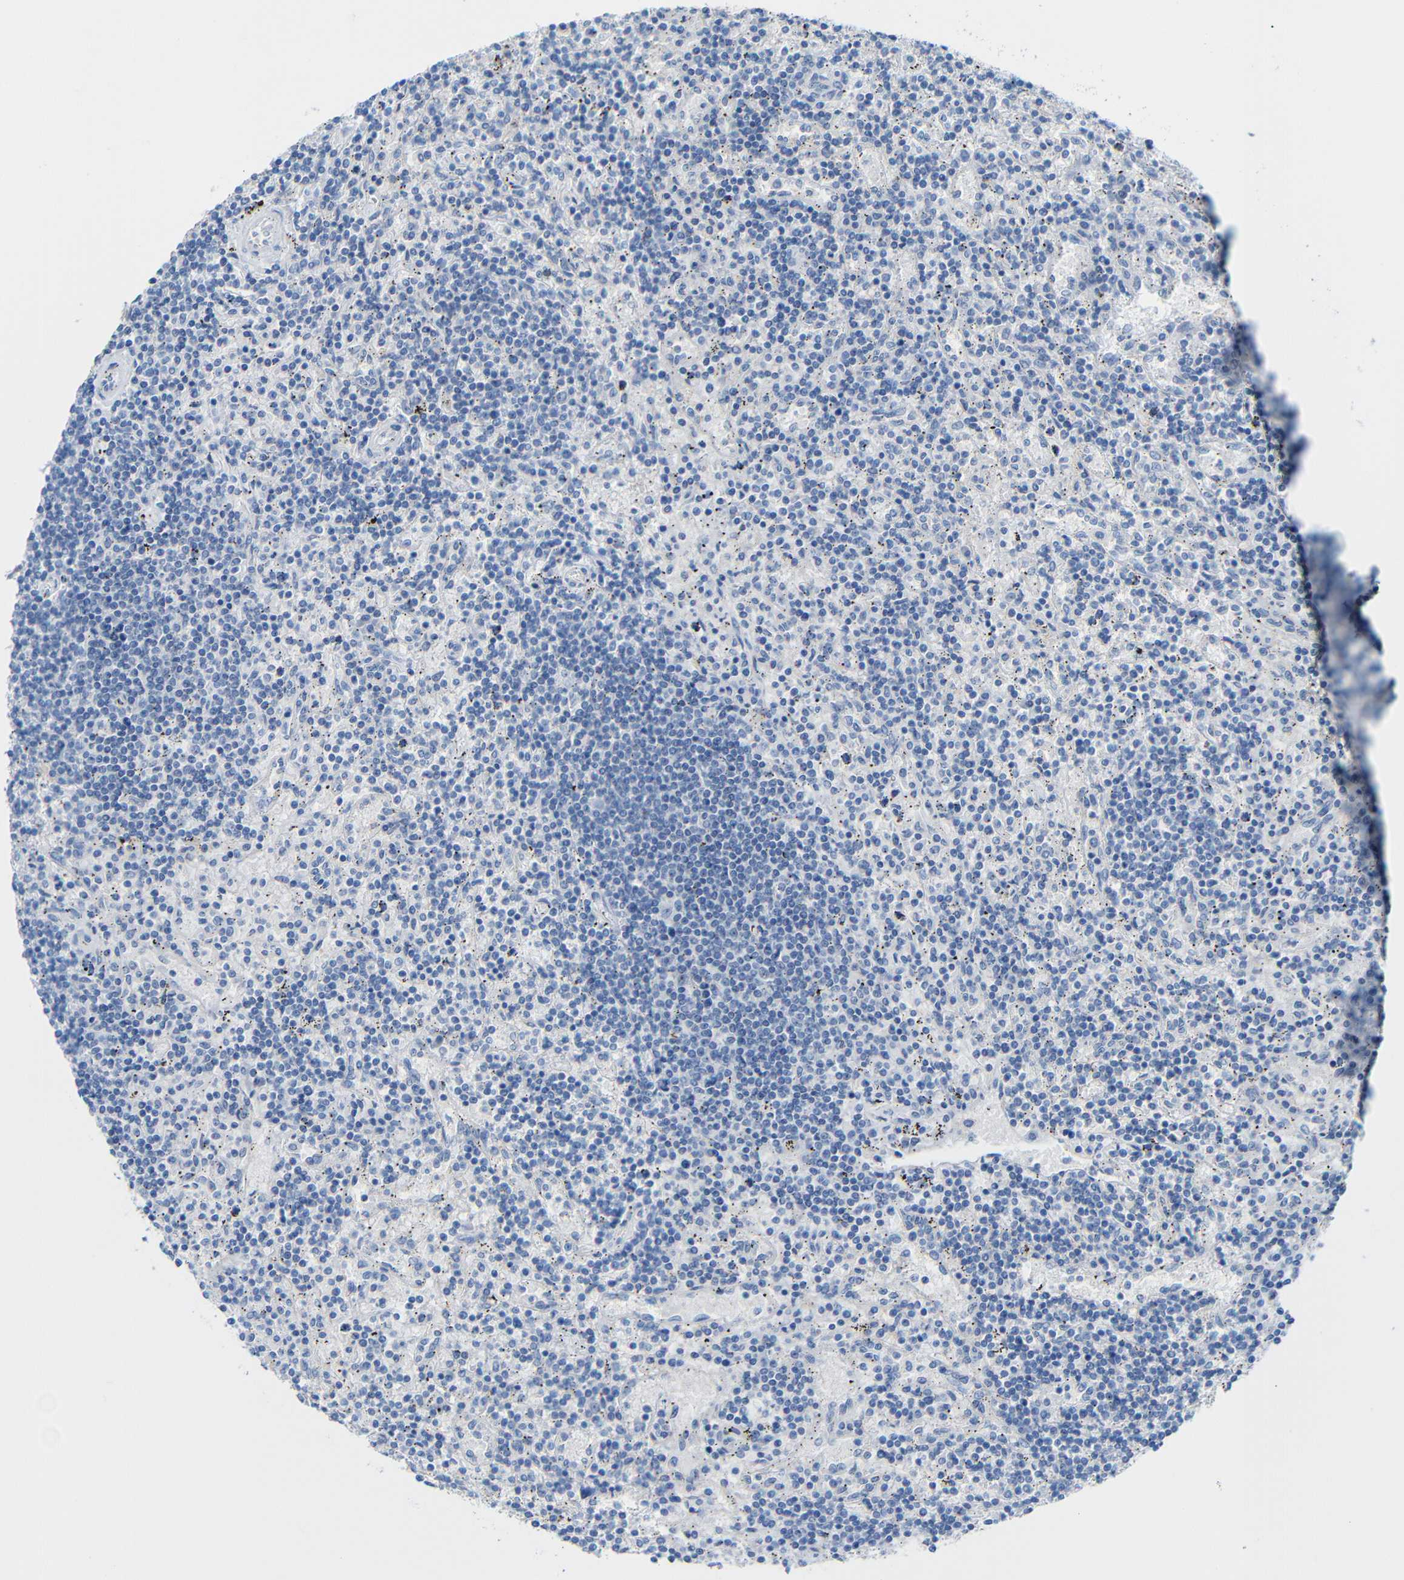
{"staining": {"intensity": "negative", "quantity": "none", "location": "none"}, "tissue": "lymphoma", "cell_type": "Tumor cells", "image_type": "cancer", "snomed": [{"axis": "morphology", "description": "Malignant lymphoma, non-Hodgkin's type, Low grade"}, {"axis": "topography", "description": "Spleen"}], "caption": "This is an immunohistochemistry (IHC) micrograph of malignant lymphoma, non-Hodgkin's type (low-grade). There is no expression in tumor cells.", "gene": "C1orf210", "patient": {"sex": "male", "age": 76}}